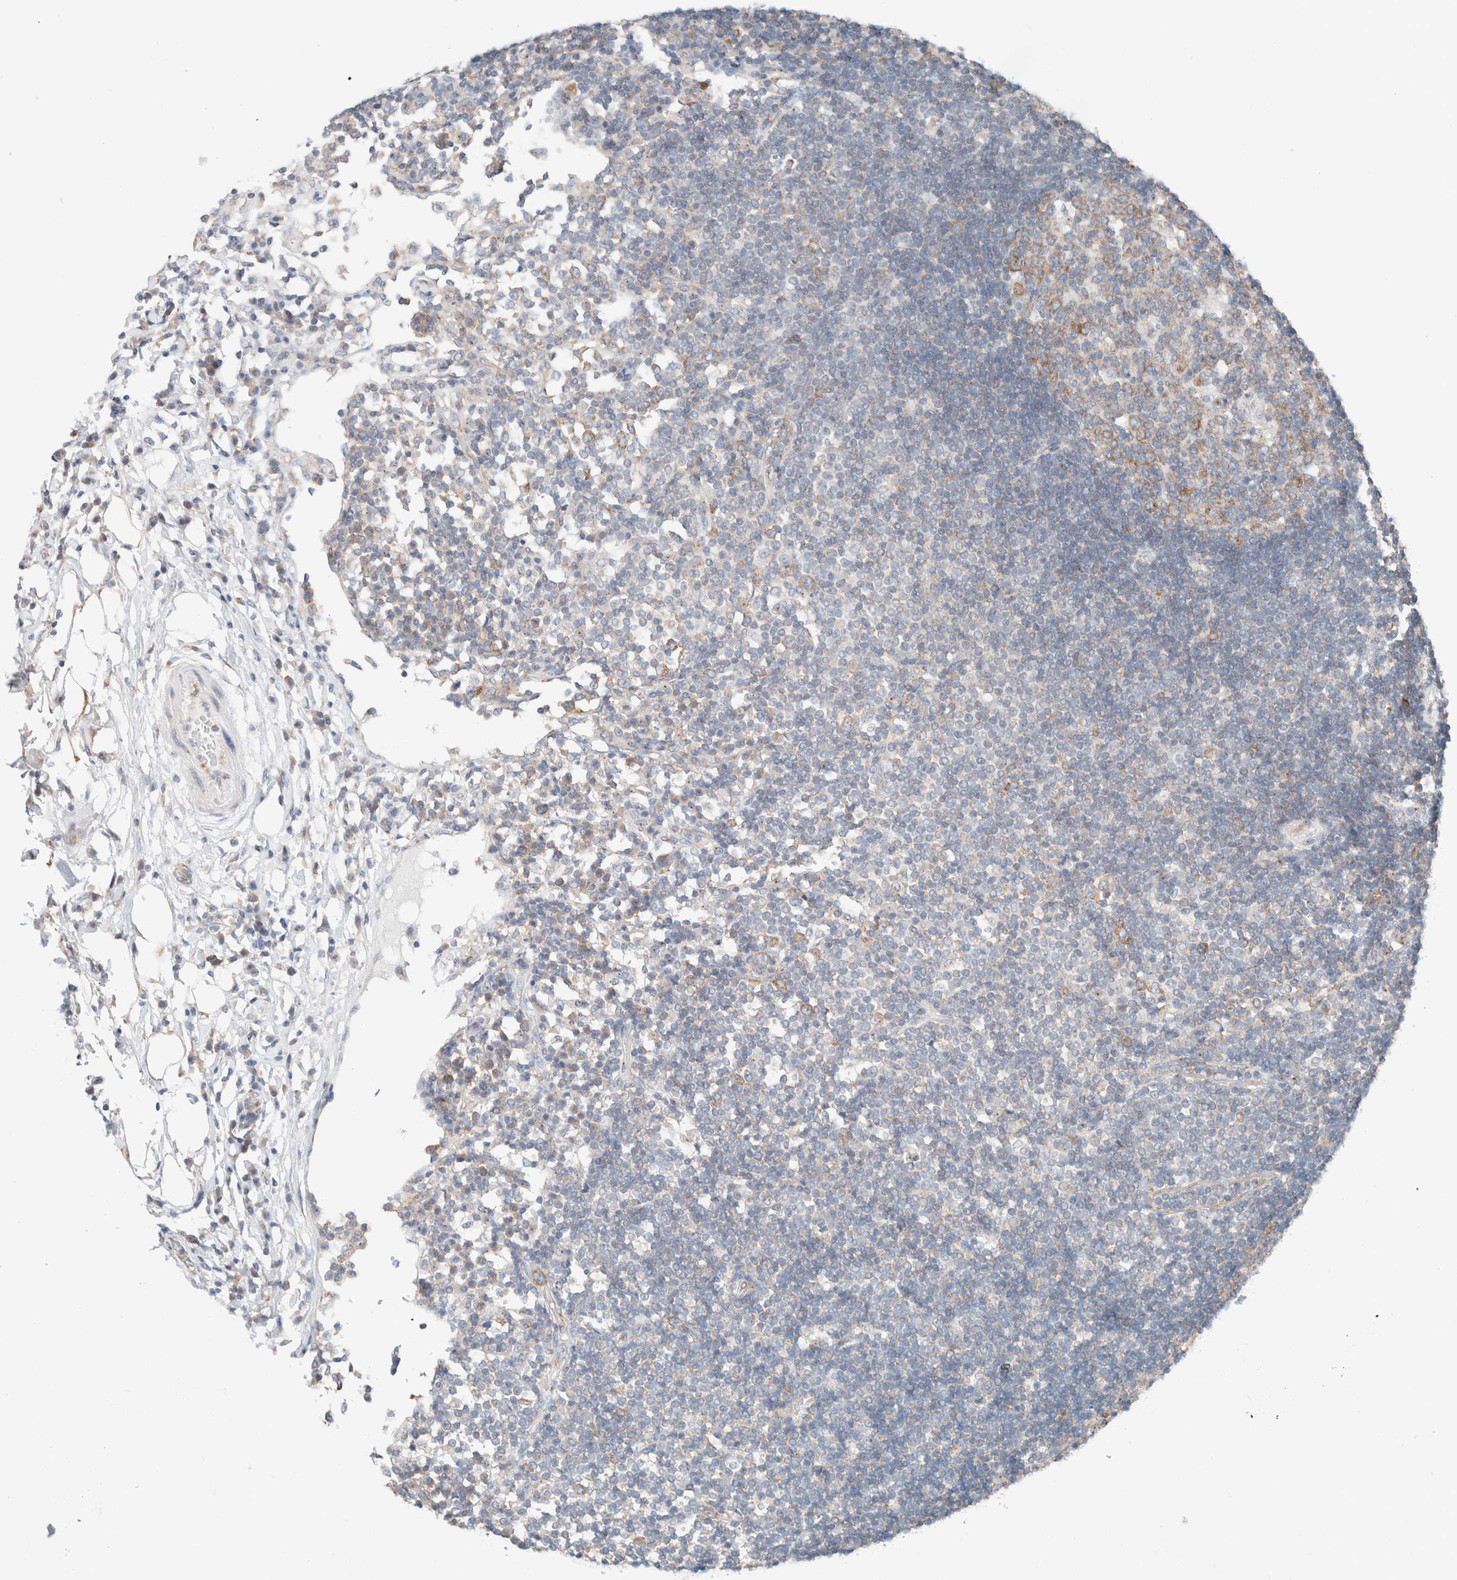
{"staining": {"intensity": "moderate", "quantity": ">75%", "location": "cytoplasmic/membranous"}, "tissue": "lymph node", "cell_type": "Germinal center cells", "image_type": "normal", "snomed": [{"axis": "morphology", "description": "Normal tissue, NOS"}, {"axis": "topography", "description": "Lymph node"}], "caption": "Immunohistochemistry image of benign human lymph node stained for a protein (brown), which demonstrates medium levels of moderate cytoplasmic/membranous expression in approximately >75% of germinal center cells.", "gene": "CASC3", "patient": {"sex": "female", "age": 53}}